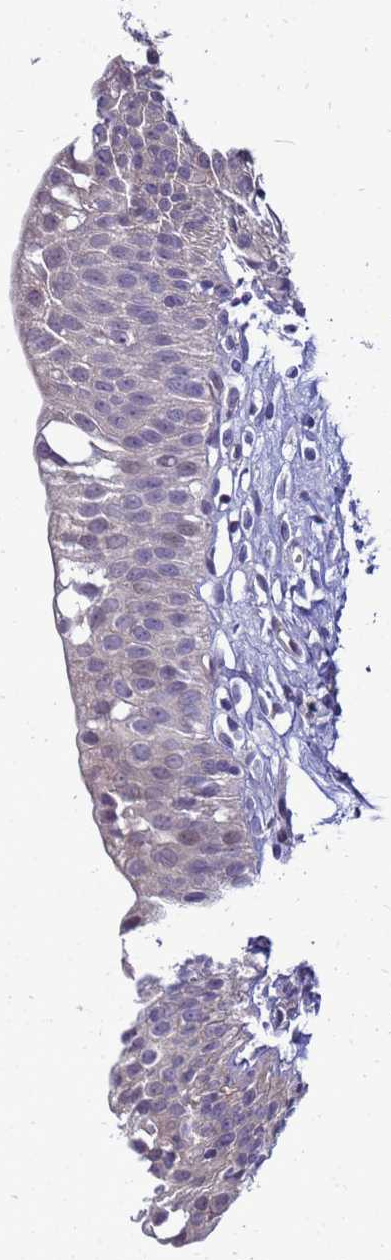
{"staining": {"intensity": "moderate", "quantity": "<25%", "location": "cytoplasmic/membranous"}, "tissue": "urinary bladder", "cell_type": "Urothelial cells", "image_type": "normal", "snomed": [{"axis": "morphology", "description": "Normal tissue, NOS"}, {"axis": "topography", "description": "Urinary bladder"}], "caption": "Urothelial cells exhibit low levels of moderate cytoplasmic/membranous positivity in approximately <25% of cells in normal urinary bladder. (IHC, brightfield microscopy, high magnification).", "gene": "ENOPH1", "patient": {"sex": "male", "age": 51}}